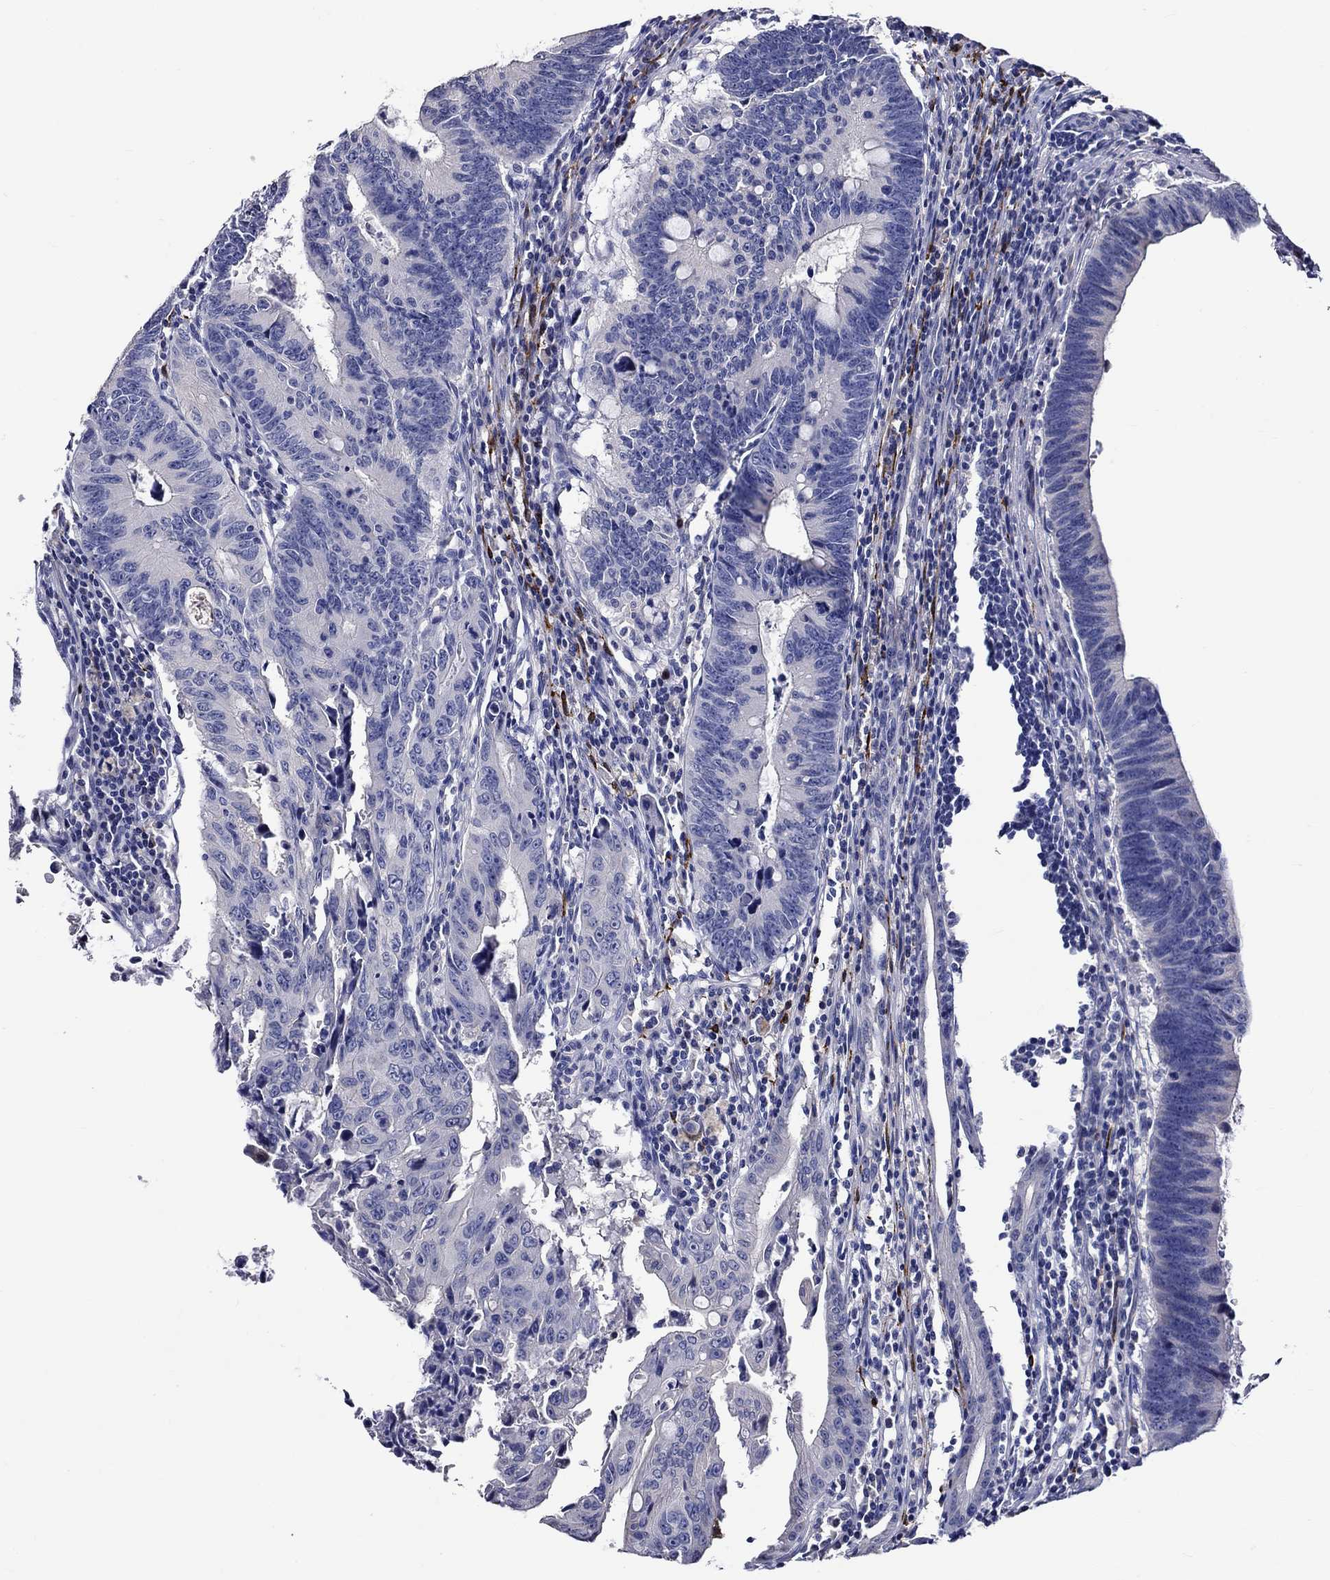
{"staining": {"intensity": "negative", "quantity": "none", "location": "none"}, "tissue": "colorectal cancer", "cell_type": "Tumor cells", "image_type": "cancer", "snomed": [{"axis": "morphology", "description": "Adenocarcinoma, NOS"}, {"axis": "topography", "description": "Colon"}], "caption": "Protein analysis of colorectal cancer reveals no significant staining in tumor cells.", "gene": "CRYAB", "patient": {"sex": "female", "age": 87}}